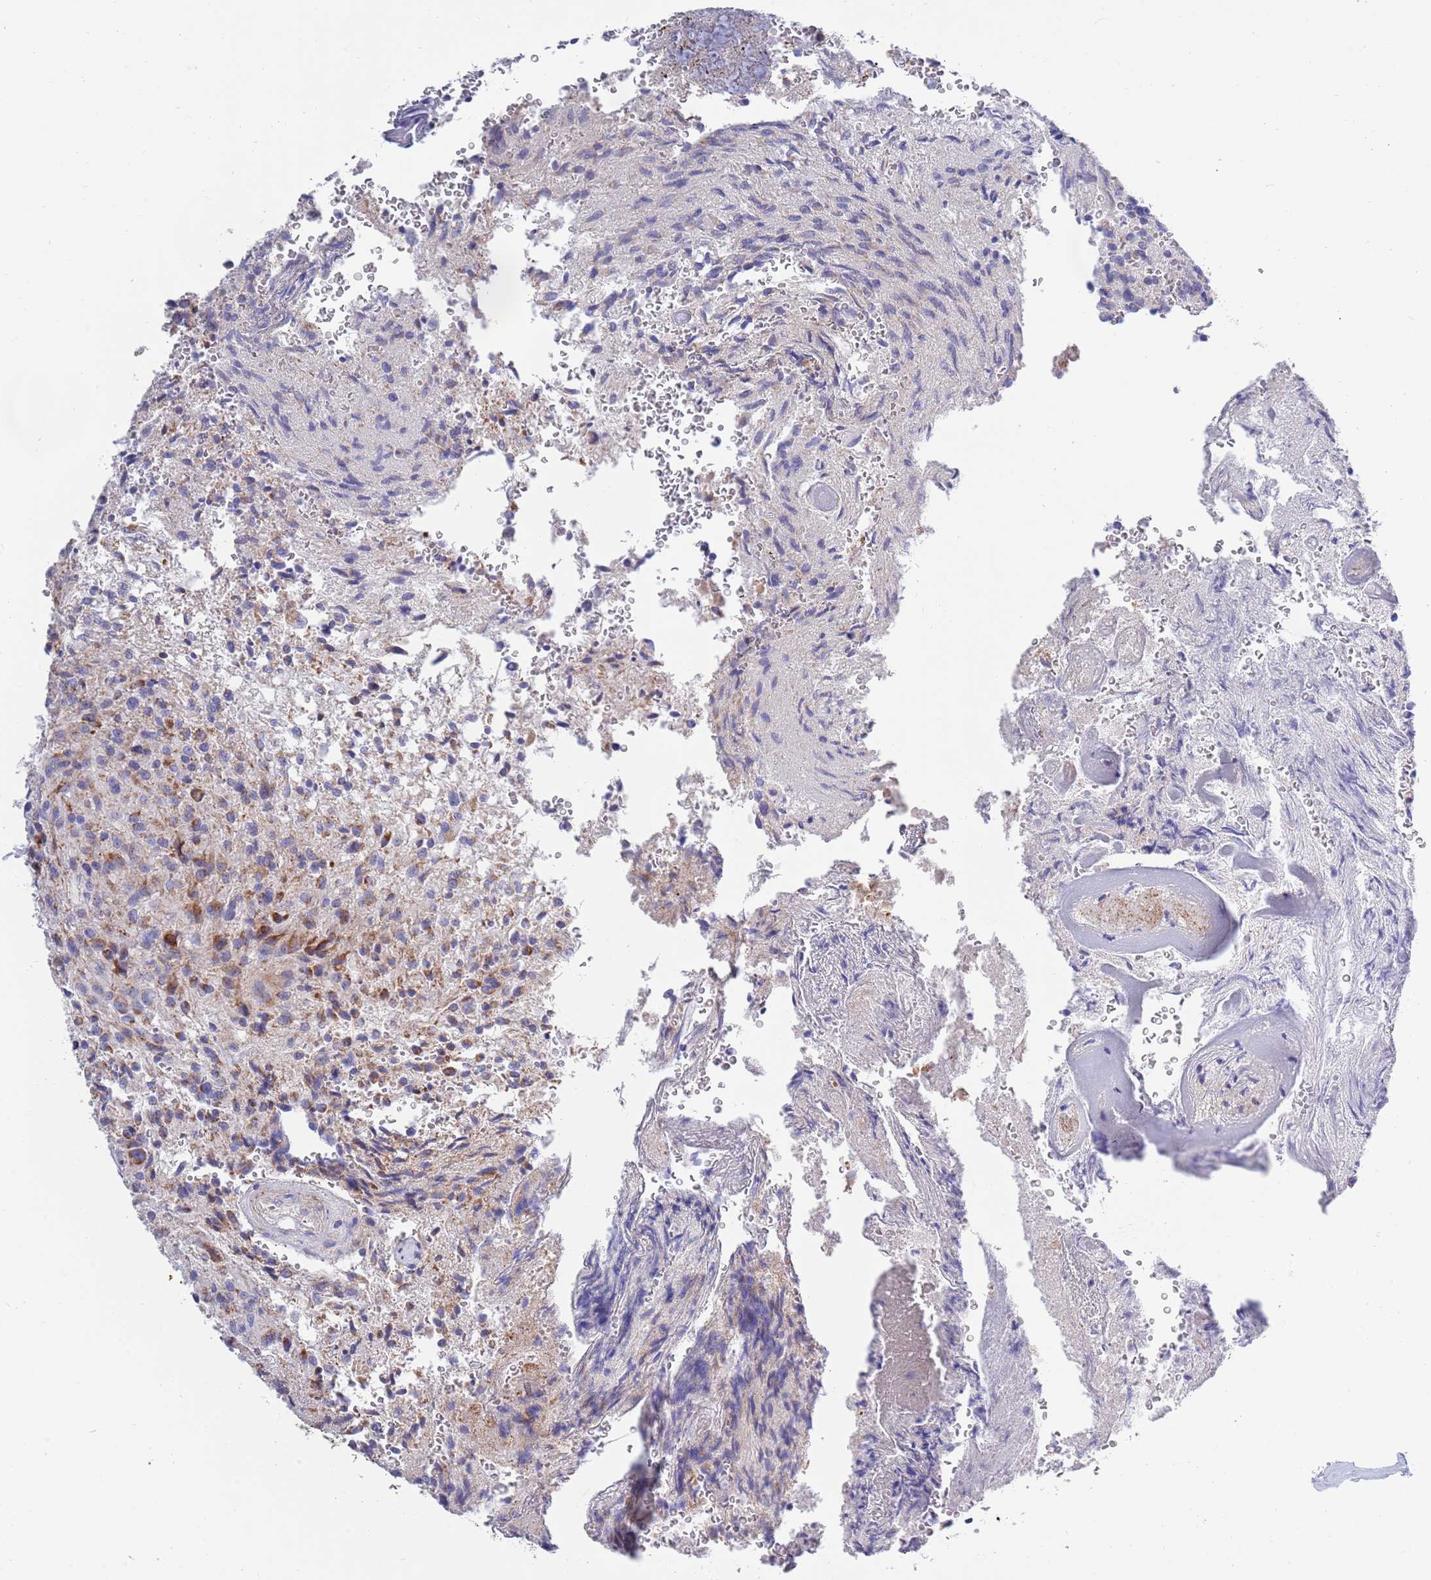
{"staining": {"intensity": "moderate", "quantity": "25%-75%", "location": "cytoplasmic/membranous"}, "tissue": "glioma", "cell_type": "Tumor cells", "image_type": "cancer", "snomed": [{"axis": "morphology", "description": "Normal tissue, NOS"}, {"axis": "morphology", "description": "Glioma, malignant, High grade"}, {"axis": "topography", "description": "Cerebral cortex"}], "caption": "Immunohistochemical staining of malignant high-grade glioma displays medium levels of moderate cytoplasmic/membranous protein staining in about 25%-75% of tumor cells. The protein of interest is shown in brown color, while the nuclei are stained blue.", "gene": "EMC8", "patient": {"sex": "male", "age": 56}}